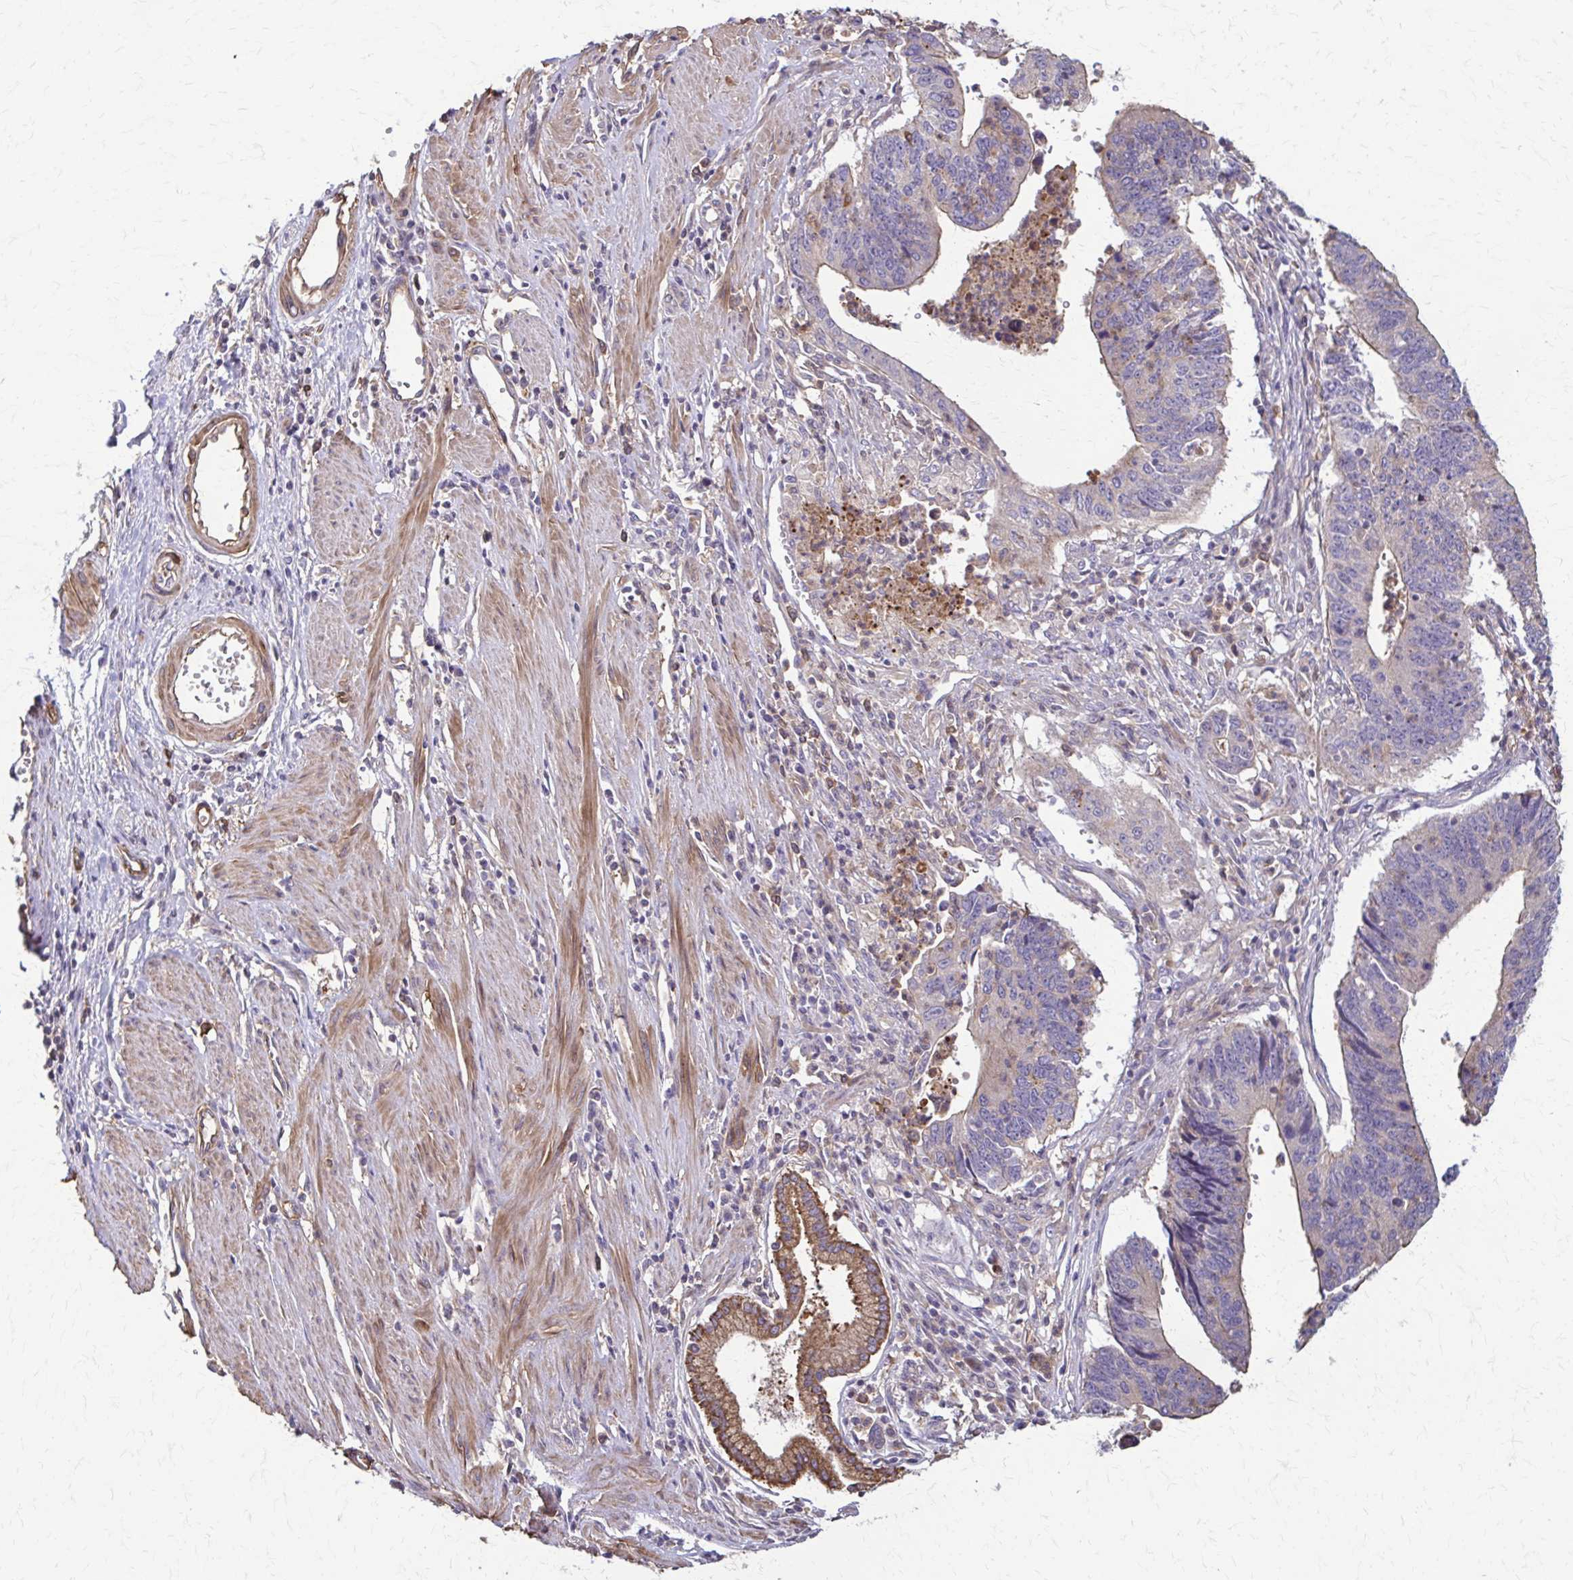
{"staining": {"intensity": "negative", "quantity": "none", "location": "none"}, "tissue": "stomach cancer", "cell_type": "Tumor cells", "image_type": "cancer", "snomed": [{"axis": "morphology", "description": "Adenocarcinoma, NOS"}, {"axis": "topography", "description": "Stomach"}], "caption": "Immunohistochemistry histopathology image of human stomach cancer stained for a protein (brown), which demonstrates no staining in tumor cells.", "gene": "DSP", "patient": {"sex": "male", "age": 59}}